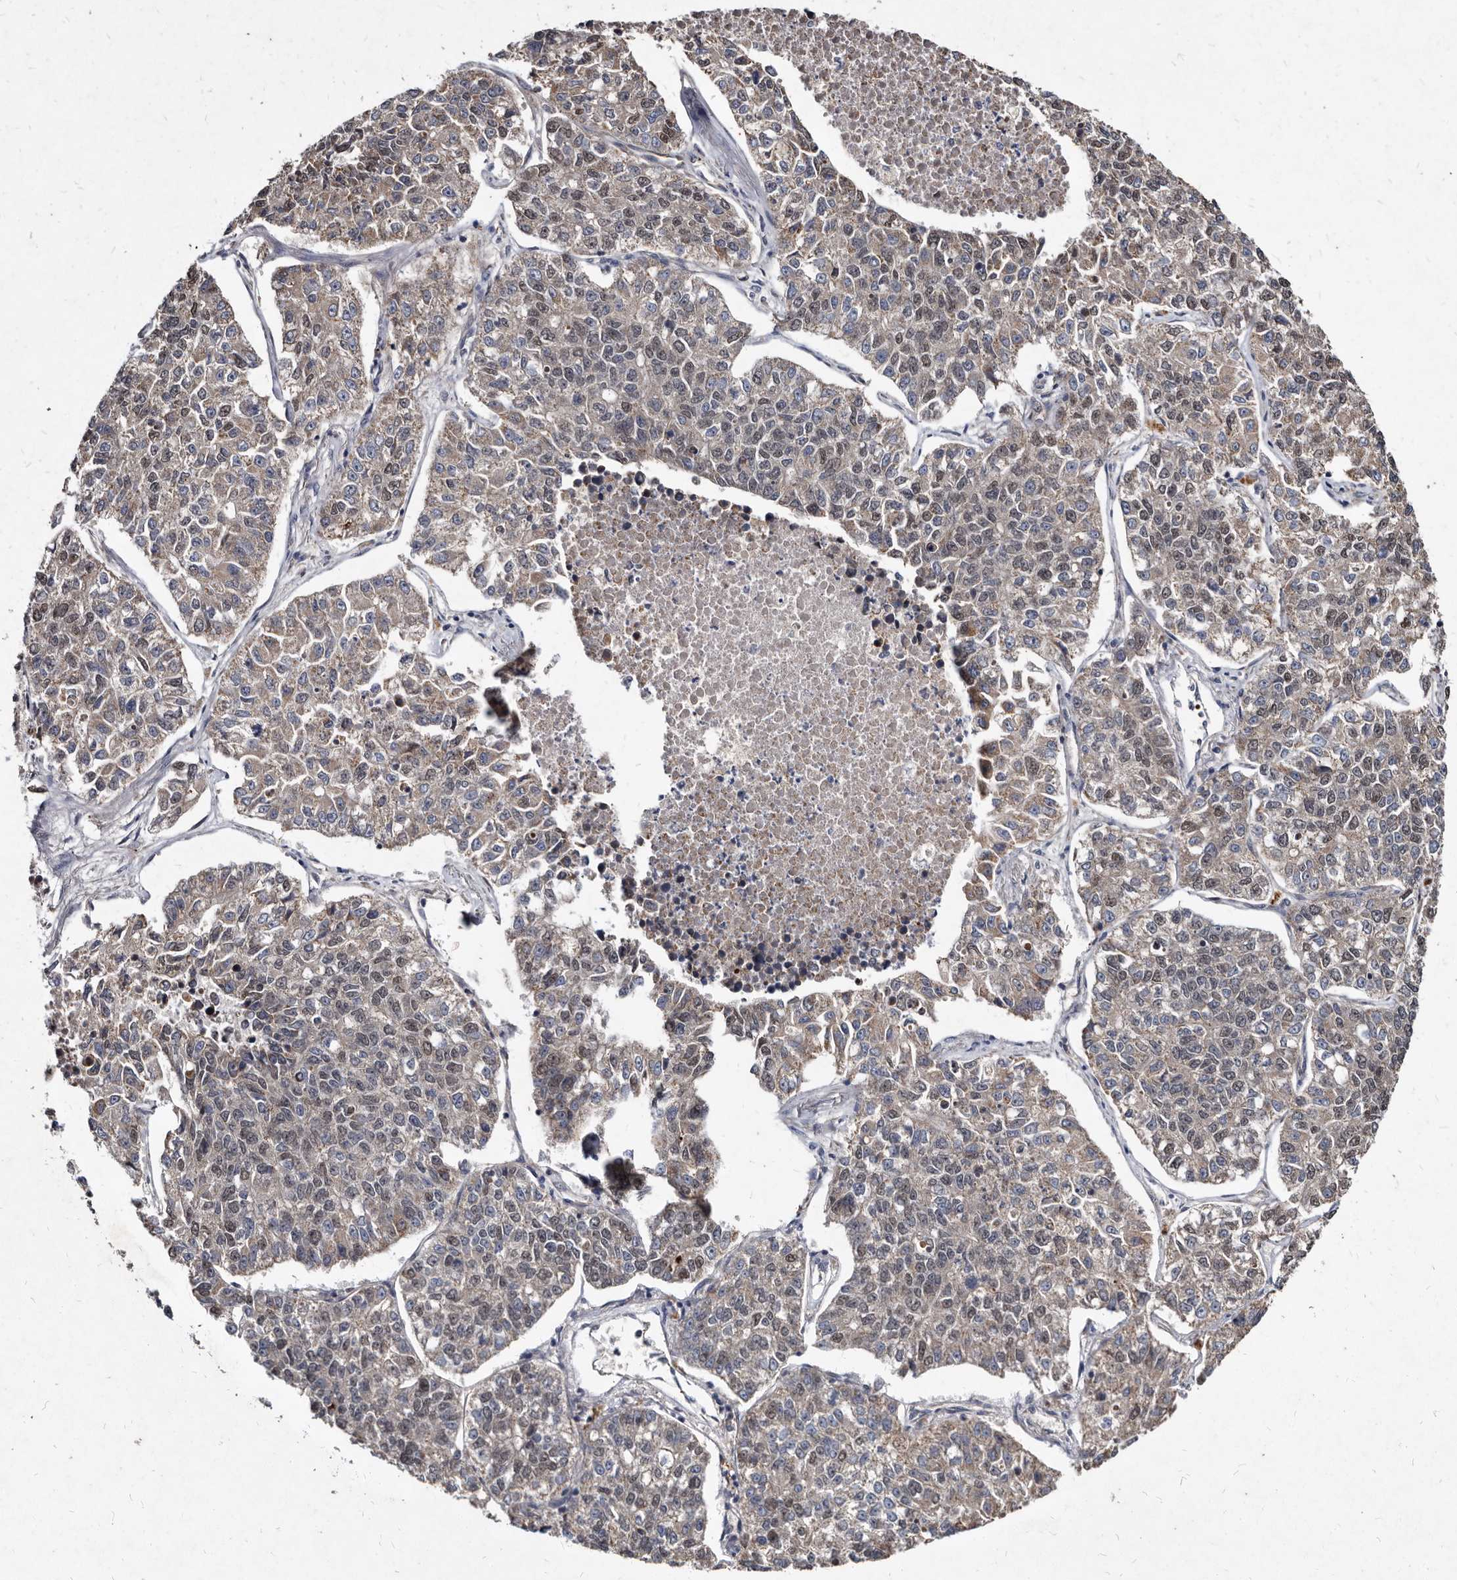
{"staining": {"intensity": "weak", "quantity": "25%-75%", "location": "cytoplasmic/membranous"}, "tissue": "lung cancer", "cell_type": "Tumor cells", "image_type": "cancer", "snomed": [{"axis": "morphology", "description": "Adenocarcinoma, NOS"}, {"axis": "topography", "description": "Lung"}], "caption": "Approximately 25%-75% of tumor cells in human lung cancer (adenocarcinoma) show weak cytoplasmic/membranous protein positivity as visualized by brown immunohistochemical staining.", "gene": "YPEL3", "patient": {"sex": "male", "age": 49}}